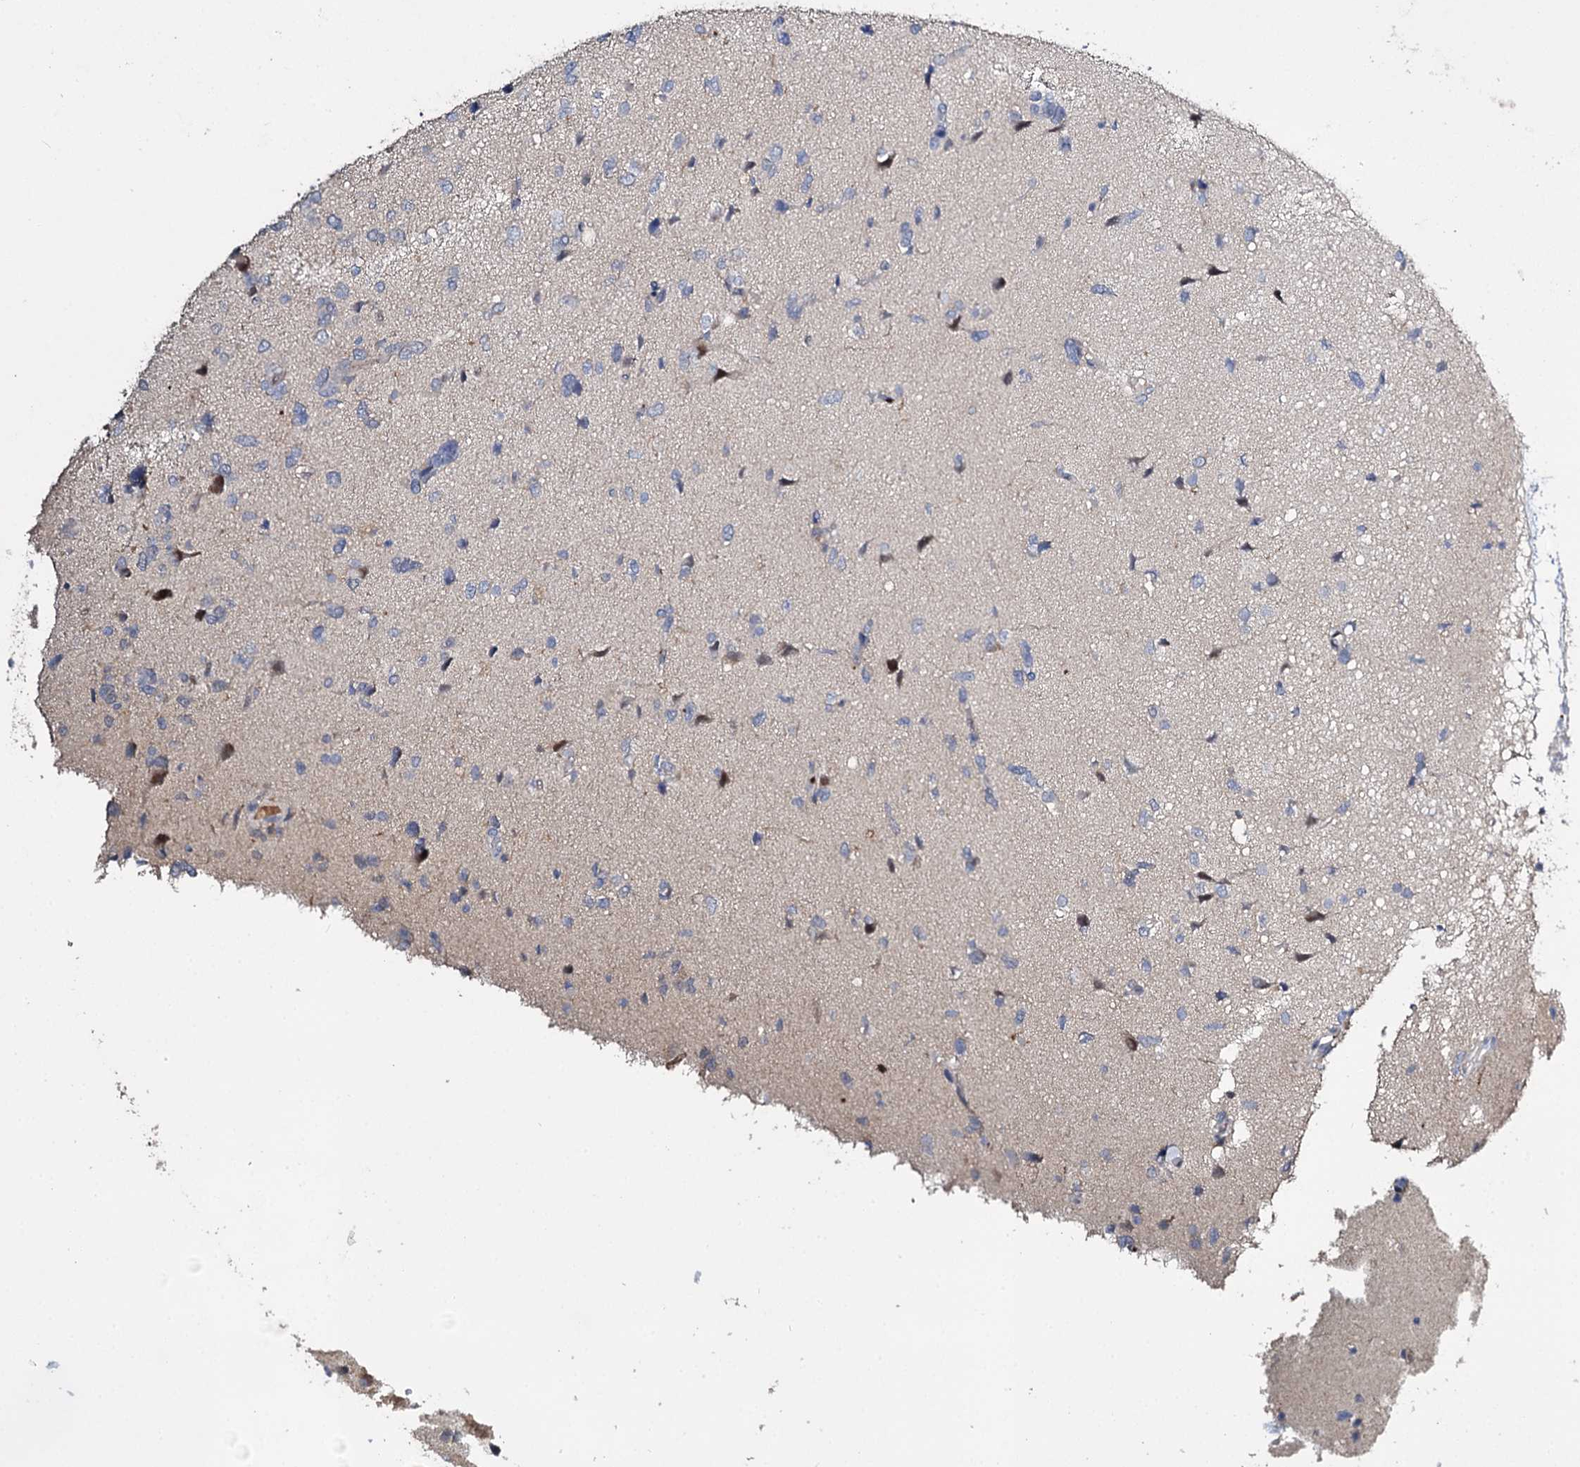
{"staining": {"intensity": "negative", "quantity": "none", "location": "none"}, "tissue": "glioma", "cell_type": "Tumor cells", "image_type": "cancer", "snomed": [{"axis": "morphology", "description": "Glioma, malignant, High grade"}, {"axis": "topography", "description": "Brain"}], "caption": "Glioma was stained to show a protein in brown. There is no significant positivity in tumor cells. (Brightfield microscopy of DAB (3,3'-diaminobenzidine) IHC at high magnification).", "gene": "DNAH6", "patient": {"sex": "female", "age": 59}}